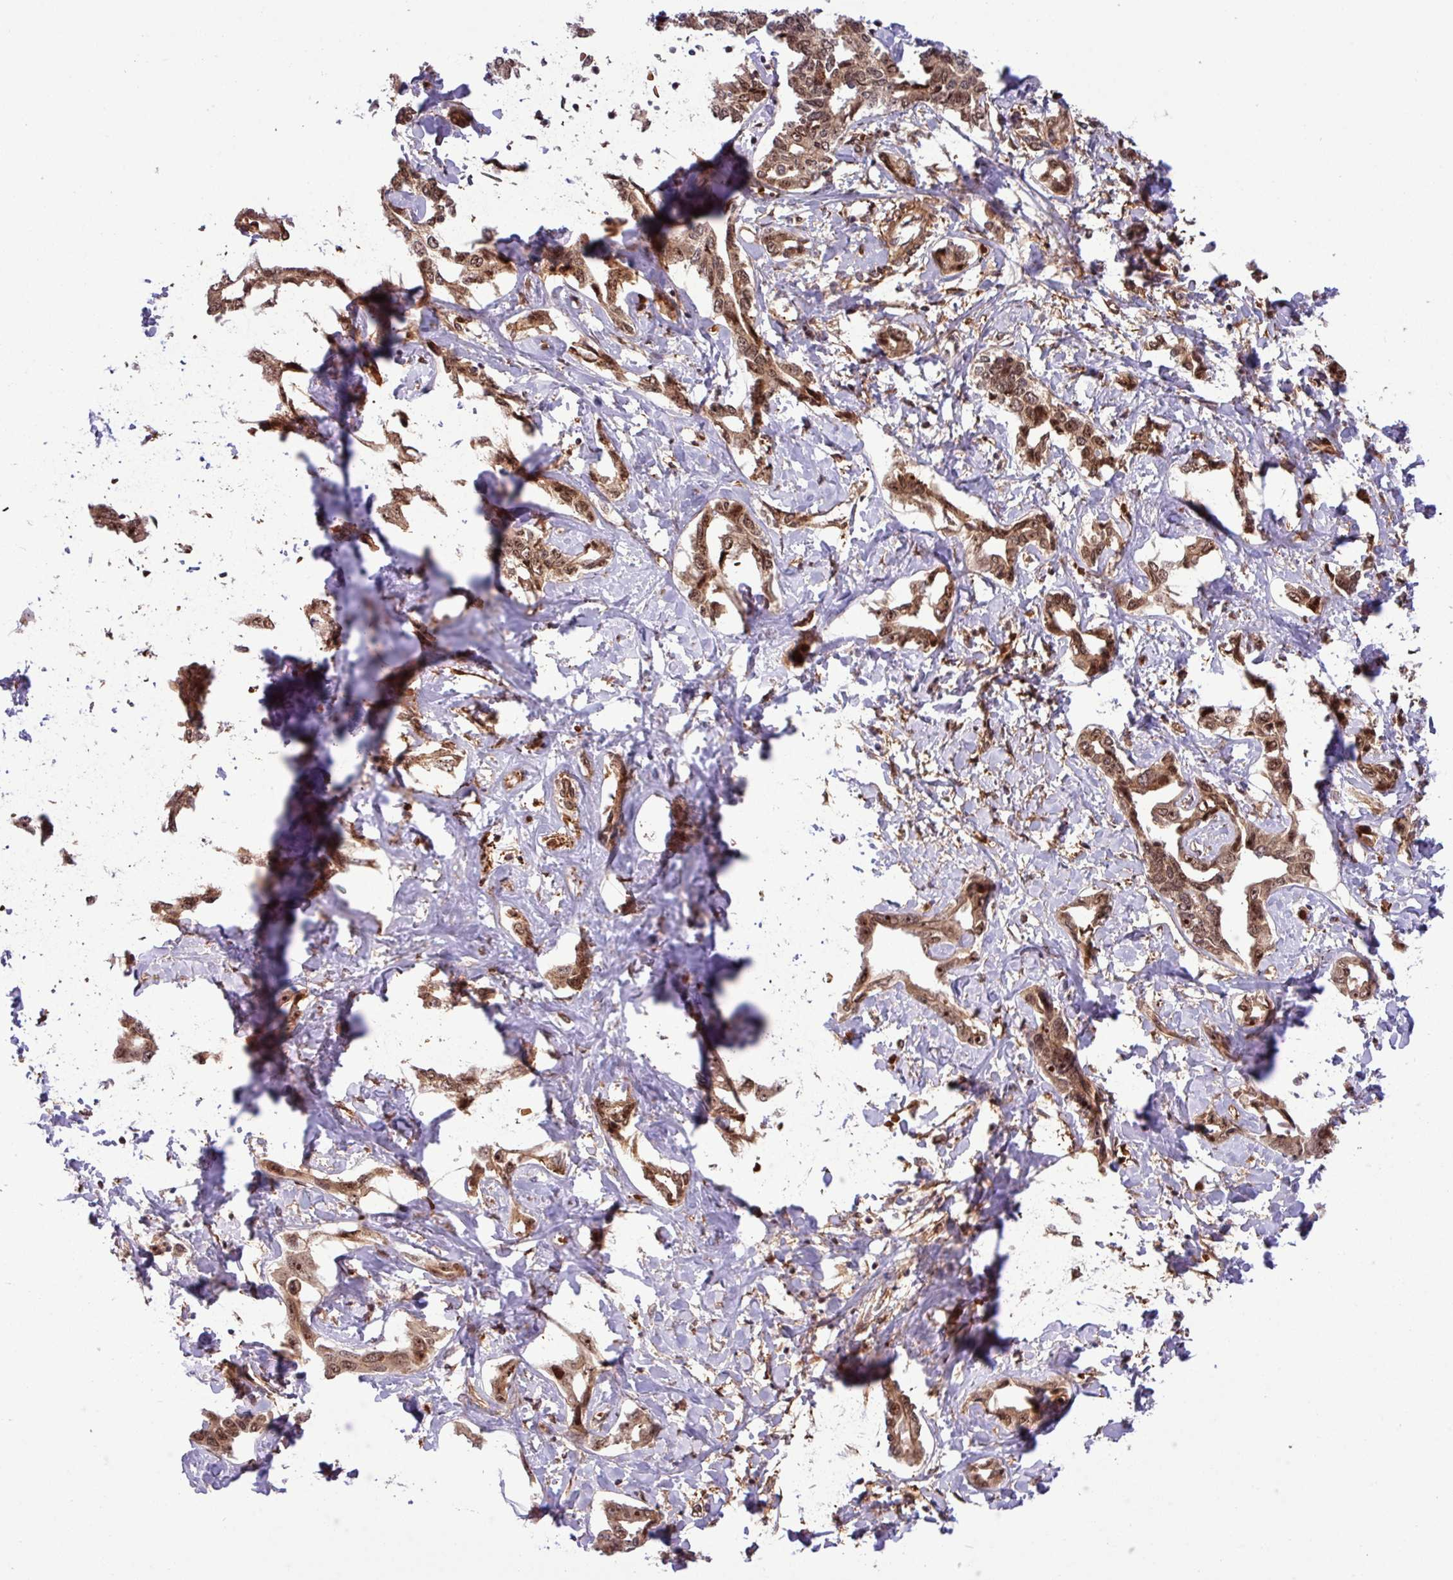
{"staining": {"intensity": "strong", "quantity": ">75%", "location": "cytoplasmic/membranous,nuclear"}, "tissue": "liver cancer", "cell_type": "Tumor cells", "image_type": "cancer", "snomed": [{"axis": "morphology", "description": "Cholangiocarcinoma"}, {"axis": "topography", "description": "Liver"}], "caption": "DAB immunohistochemical staining of liver cancer (cholangiocarcinoma) exhibits strong cytoplasmic/membranous and nuclear protein expression in approximately >75% of tumor cells.", "gene": "C7orf50", "patient": {"sex": "male", "age": 59}}